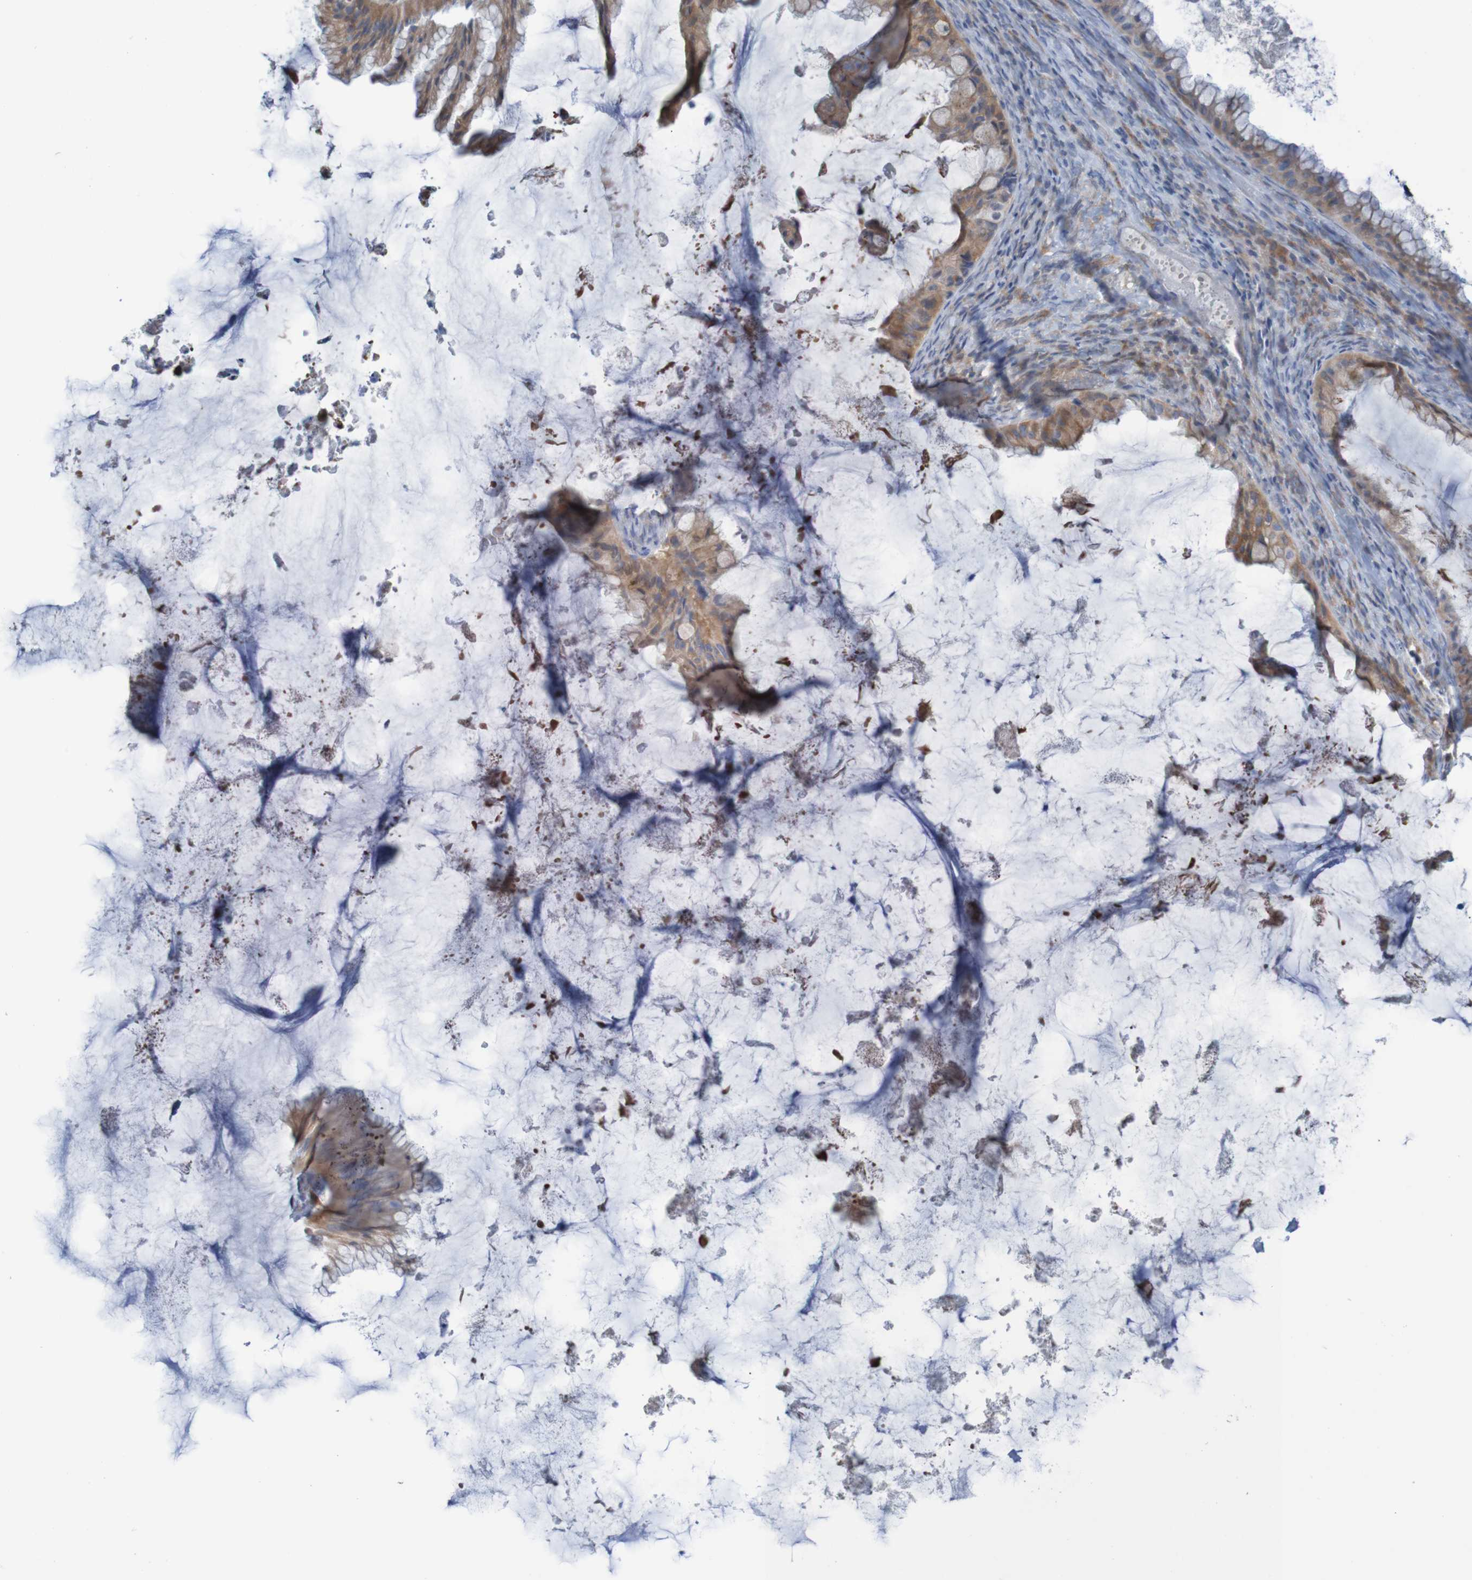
{"staining": {"intensity": "strong", "quantity": ">75%", "location": "cytoplasmic/membranous"}, "tissue": "ovarian cancer", "cell_type": "Tumor cells", "image_type": "cancer", "snomed": [{"axis": "morphology", "description": "Cystadenocarcinoma, mucinous, NOS"}, {"axis": "topography", "description": "Ovary"}], "caption": "IHC of ovarian cancer (mucinous cystadenocarcinoma) displays high levels of strong cytoplasmic/membranous staining in approximately >75% of tumor cells.", "gene": "ANGPT4", "patient": {"sex": "female", "age": 61}}